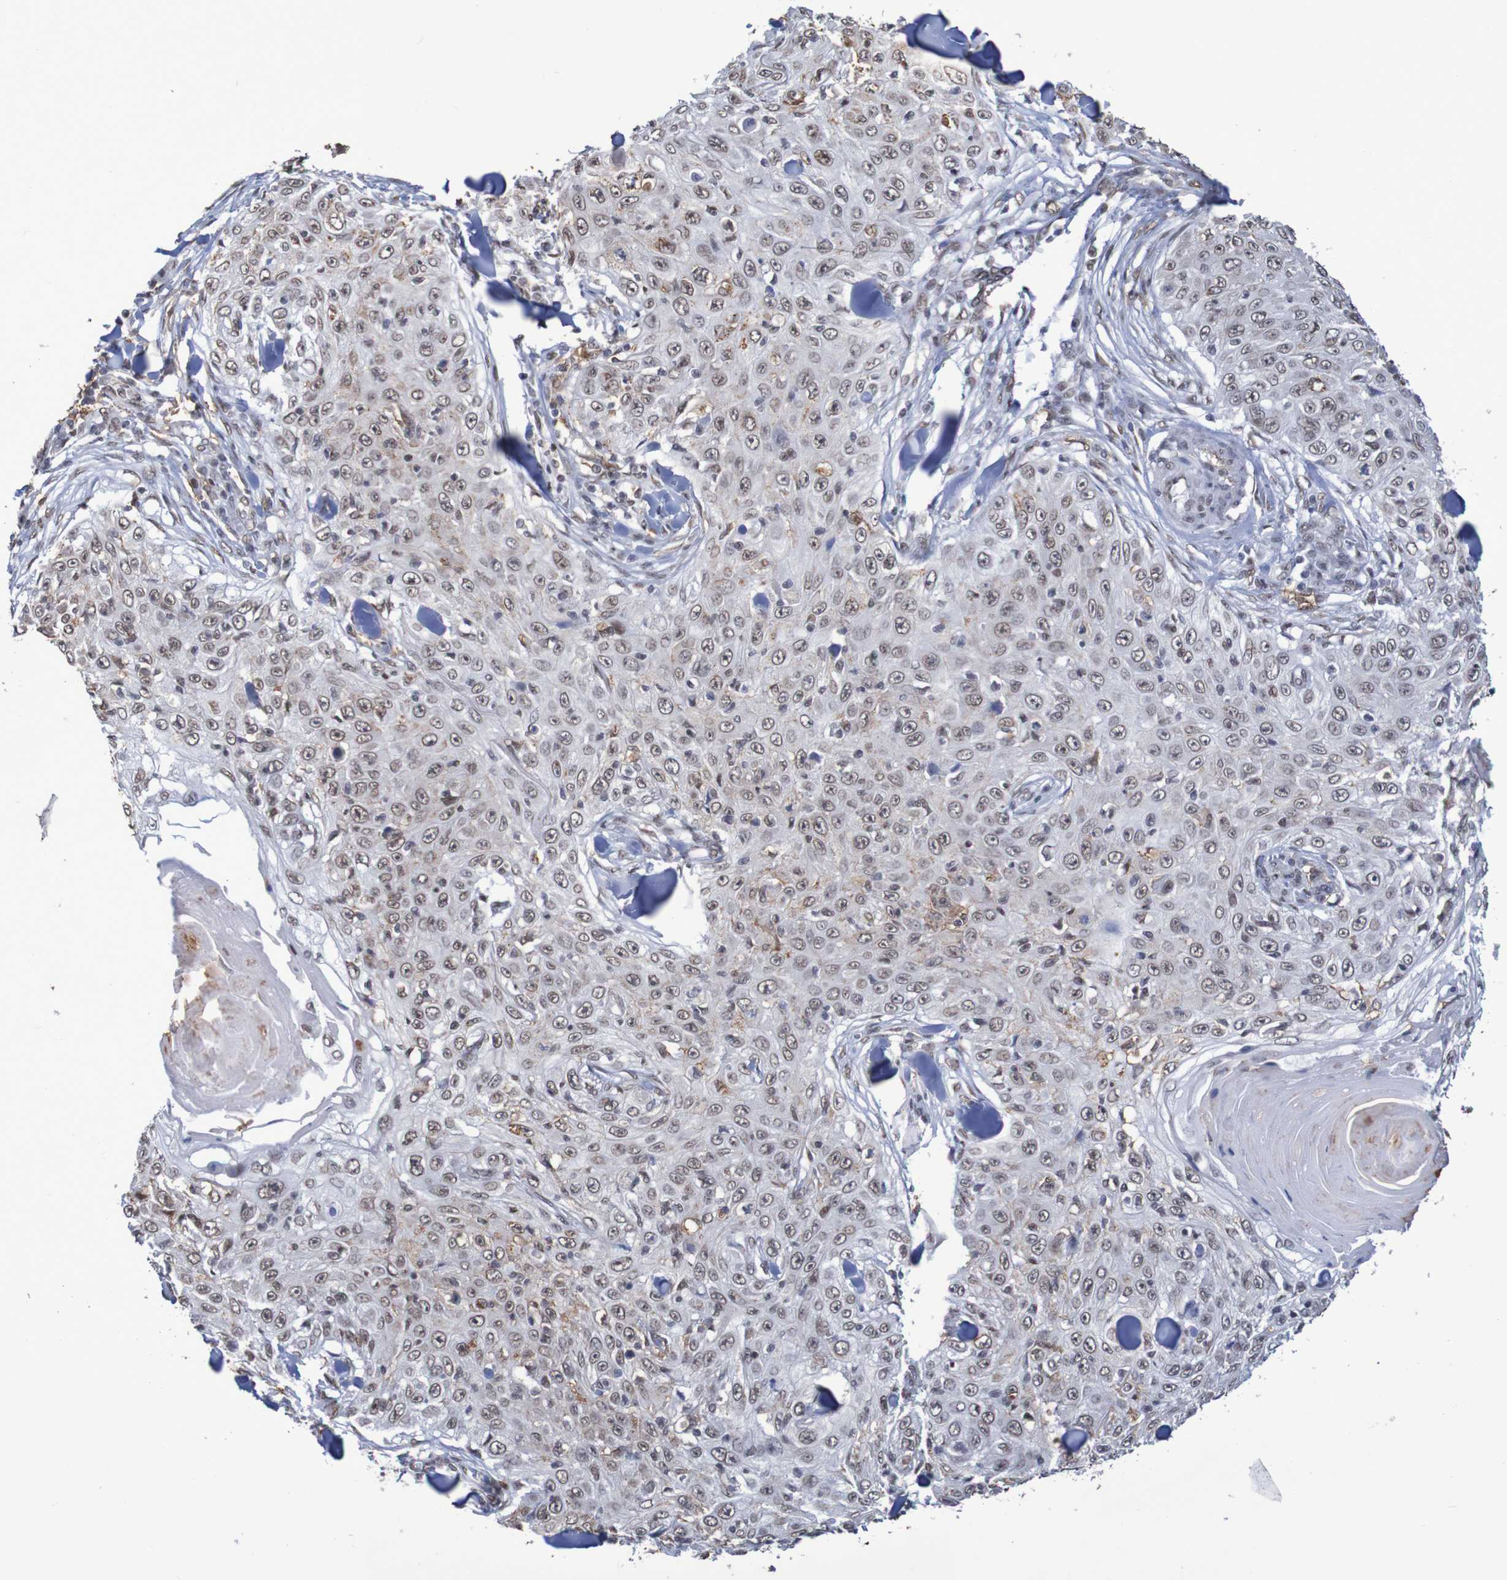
{"staining": {"intensity": "moderate", "quantity": ">75%", "location": "nuclear"}, "tissue": "skin cancer", "cell_type": "Tumor cells", "image_type": "cancer", "snomed": [{"axis": "morphology", "description": "Squamous cell carcinoma, NOS"}, {"axis": "topography", "description": "Skin"}], "caption": "The micrograph demonstrates a brown stain indicating the presence of a protein in the nuclear of tumor cells in skin squamous cell carcinoma.", "gene": "MRTFB", "patient": {"sex": "male", "age": 86}}